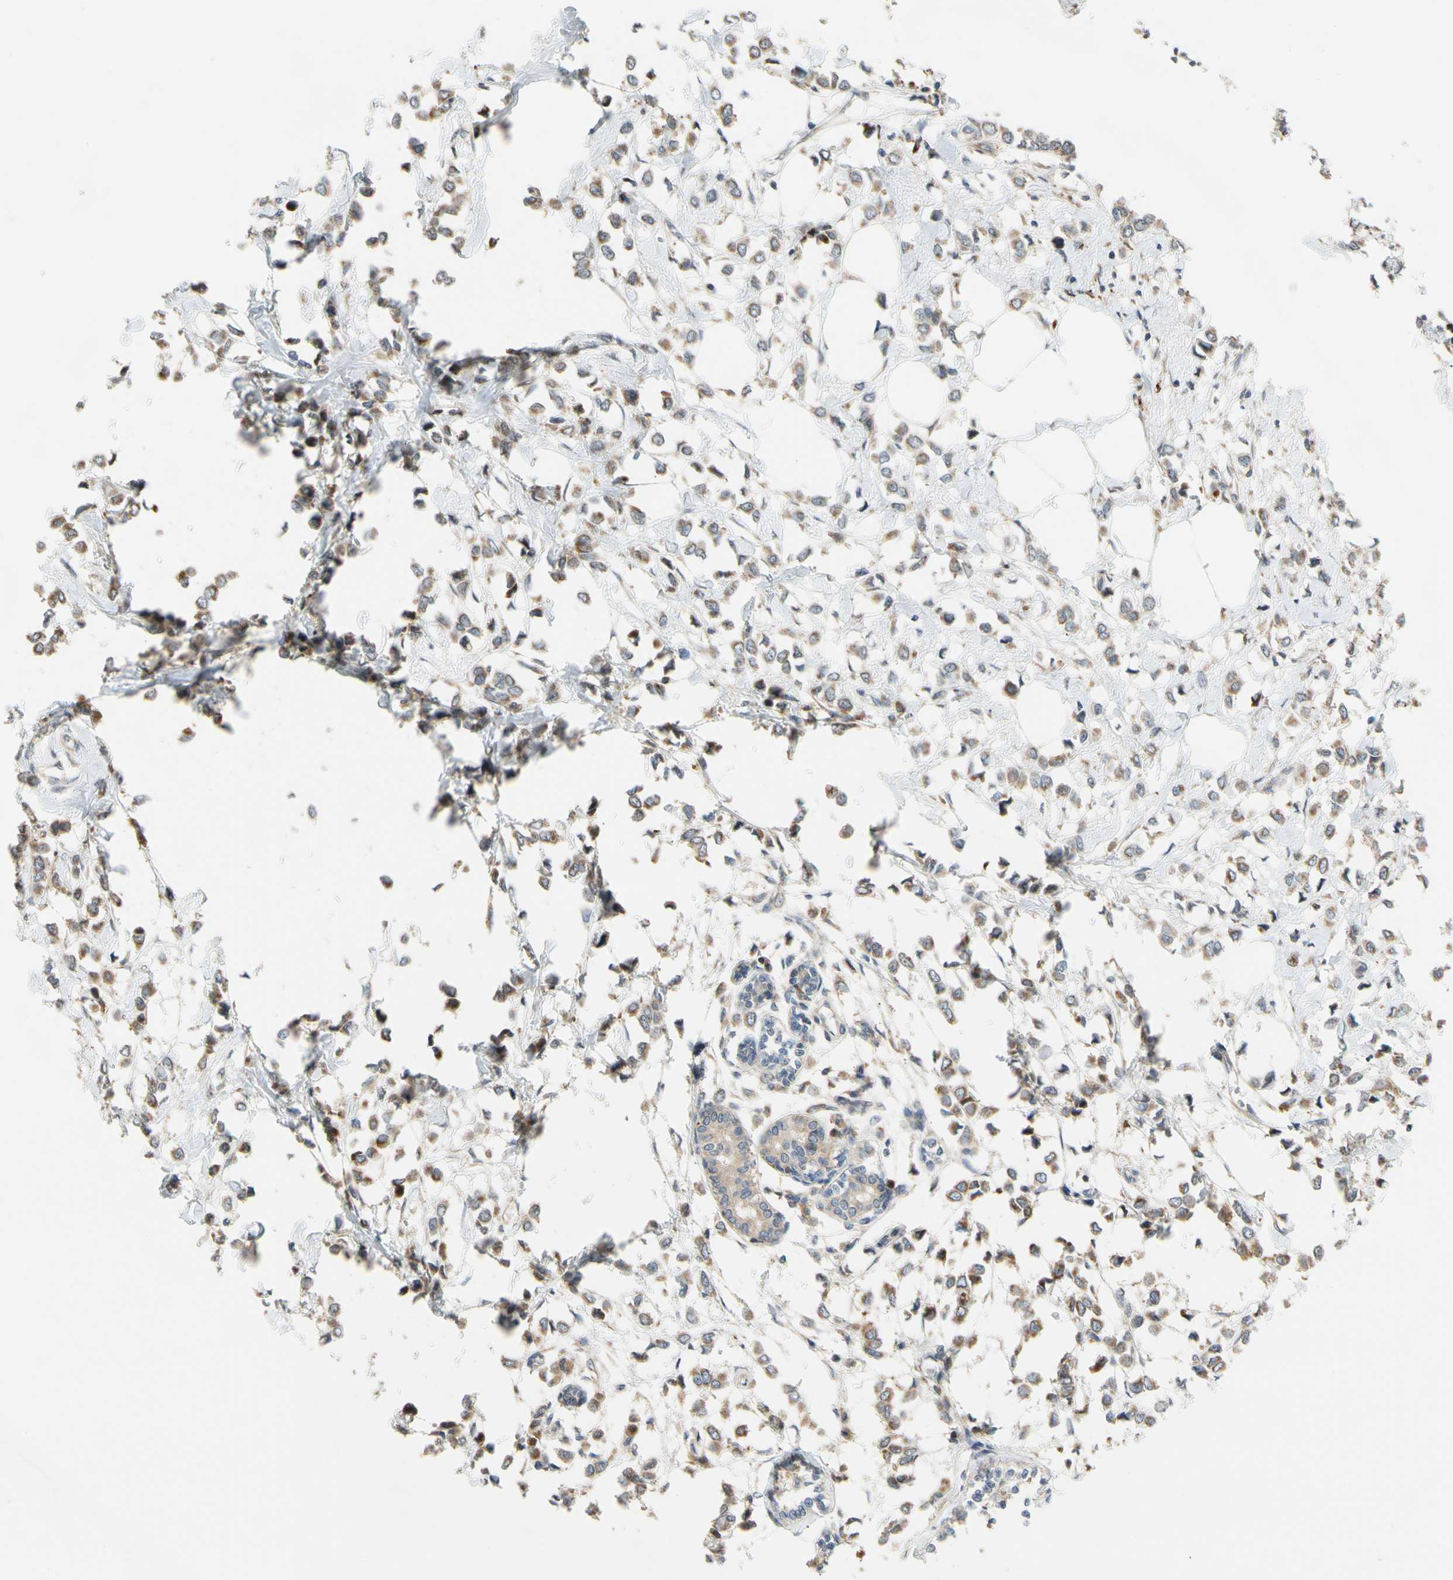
{"staining": {"intensity": "weak", "quantity": ">75%", "location": "cytoplasmic/membranous"}, "tissue": "breast cancer", "cell_type": "Tumor cells", "image_type": "cancer", "snomed": [{"axis": "morphology", "description": "Lobular carcinoma"}, {"axis": "topography", "description": "Breast"}], "caption": "Tumor cells demonstrate weak cytoplasmic/membranous positivity in approximately >75% of cells in breast cancer. The protein of interest is shown in brown color, while the nuclei are stained blue.", "gene": "ANKHD1", "patient": {"sex": "female", "age": 51}}